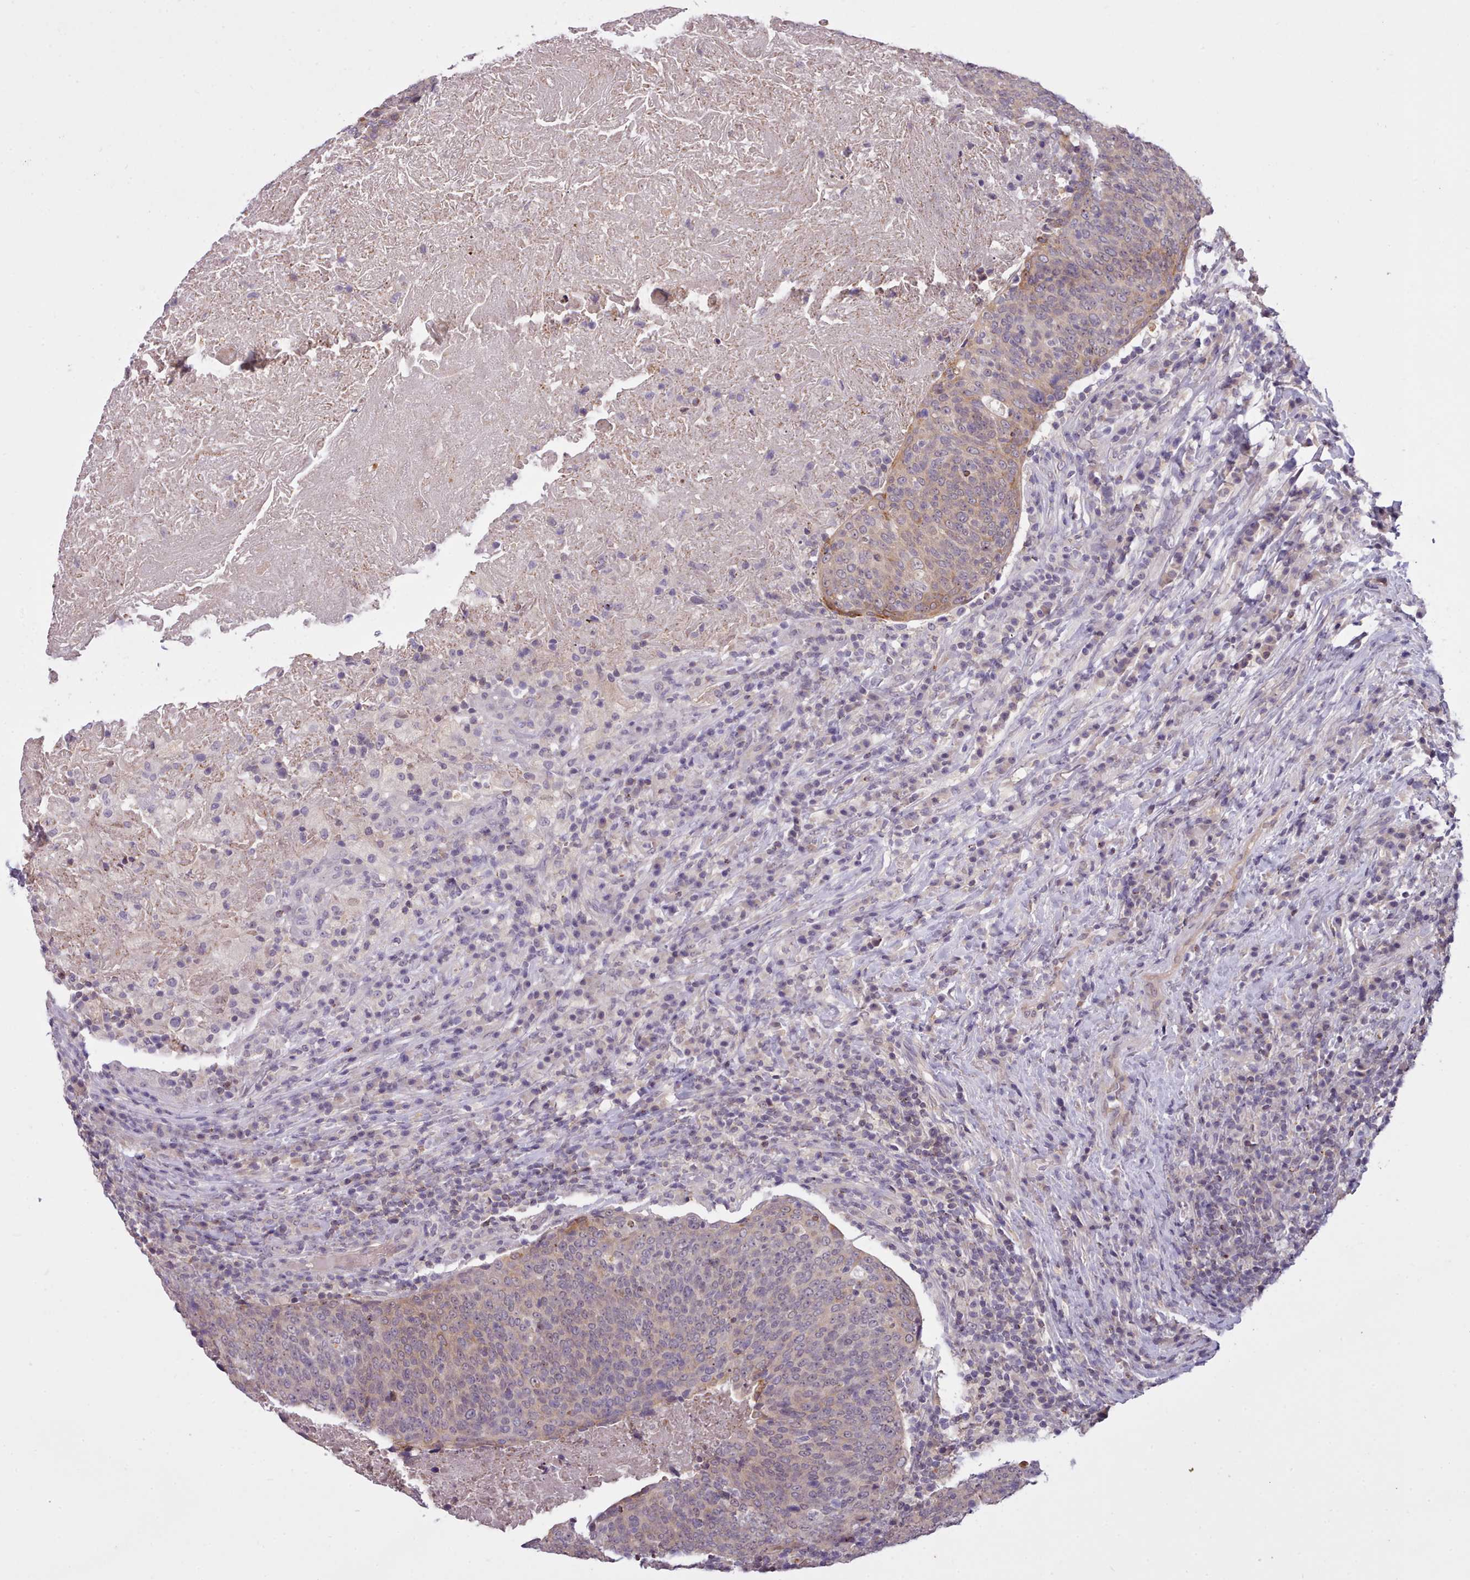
{"staining": {"intensity": "weak", "quantity": "25%-75%", "location": "cytoplasmic/membranous"}, "tissue": "head and neck cancer", "cell_type": "Tumor cells", "image_type": "cancer", "snomed": [{"axis": "morphology", "description": "Squamous cell carcinoma, NOS"}, {"axis": "morphology", "description": "Squamous cell carcinoma, metastatic, NOS"}, {"axis": "topography", "description": "Lymph node"}, {"axis": "topography", "description": "Head-Neck"}], "caption": "Immunohistochemistry of human head and neck cancer (metastatic squamous cell carcinoma) shows low levels of weak cytoplasmic/membranous expression in about 25%-75% of tumor cells. Nuclei are stained in blue.", "gene": "ARL17A", "patient": {"sex": "male", "age": 62}}